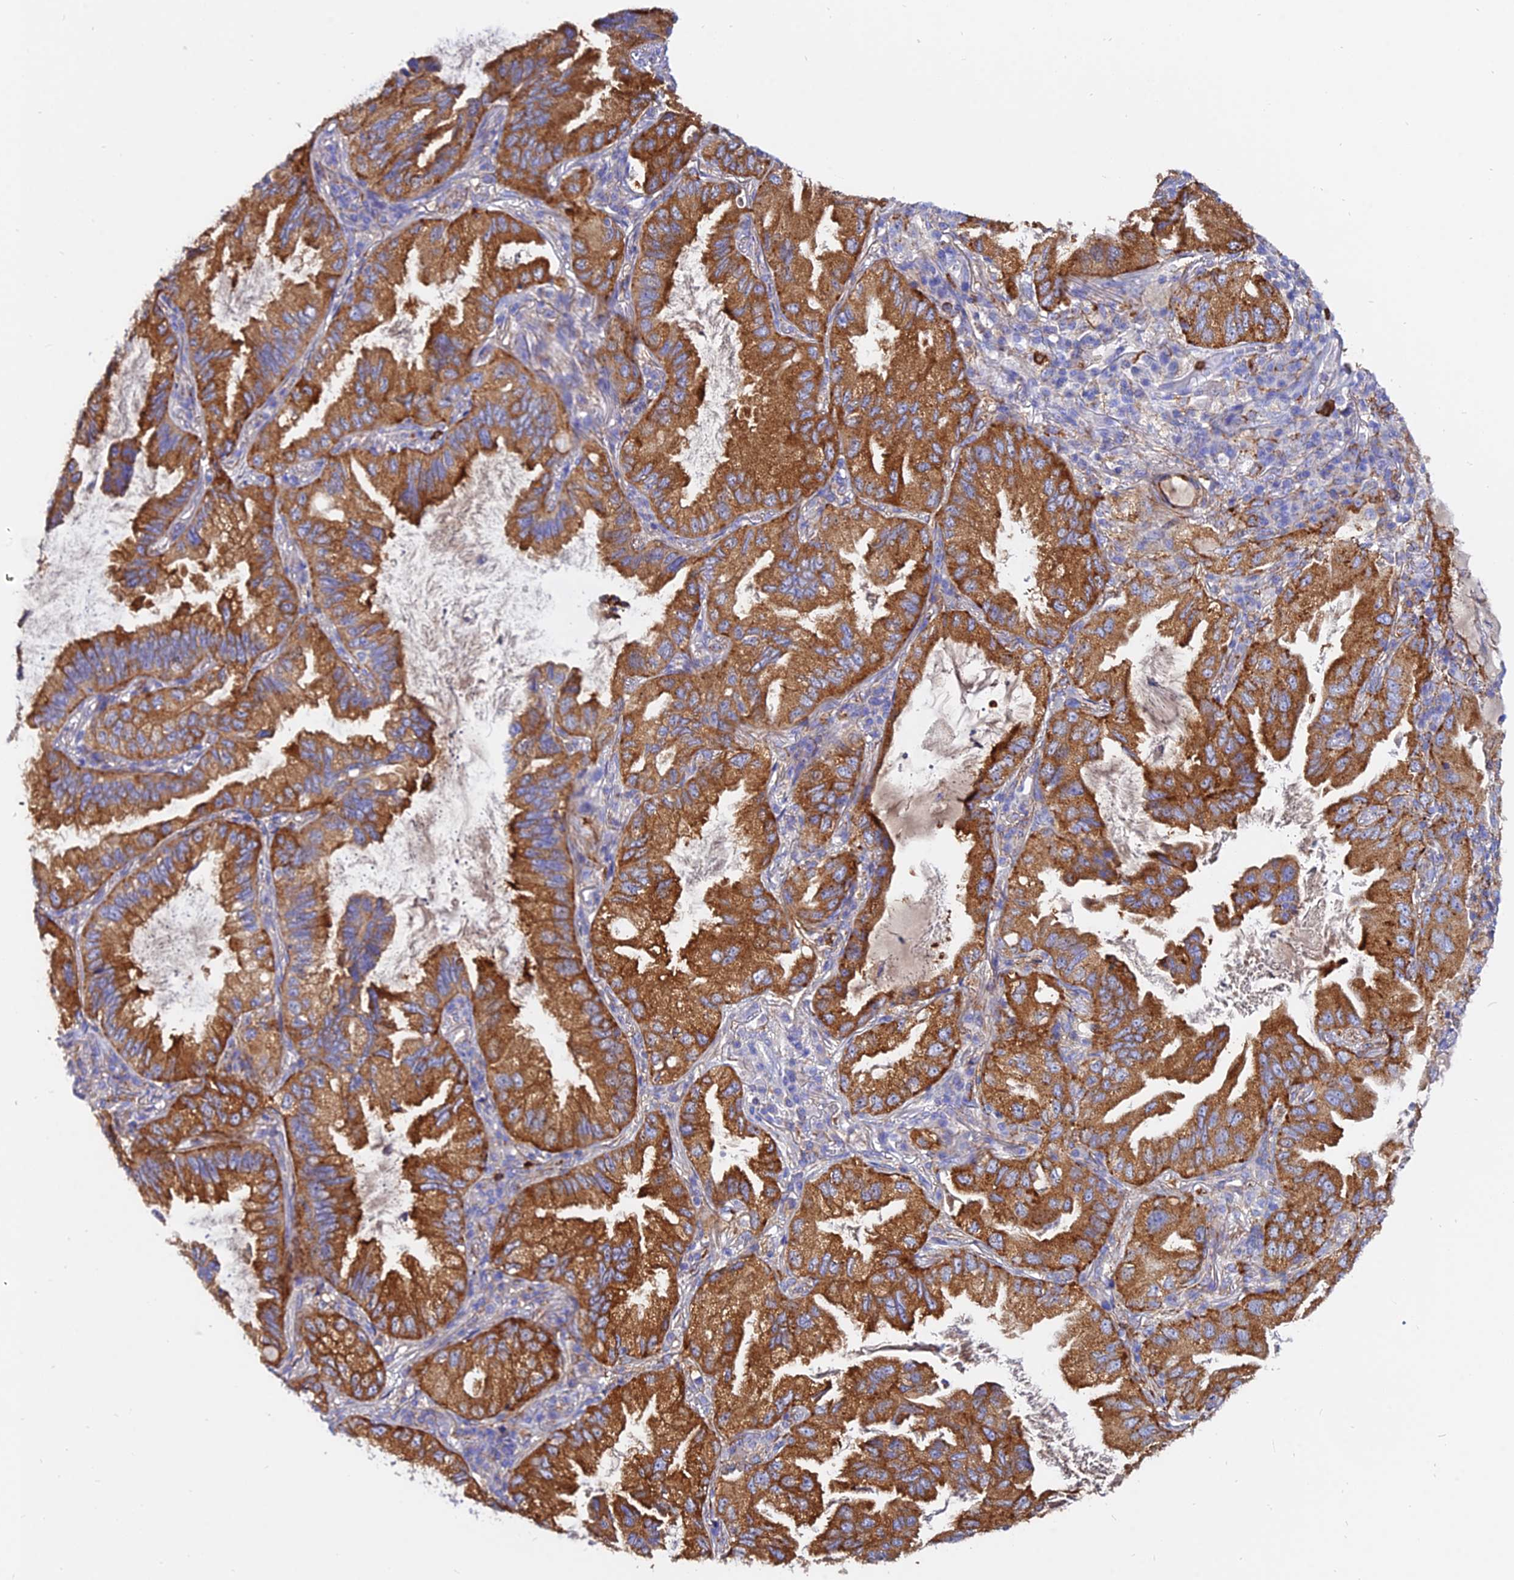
{"staining": {"intensity": "strong", "quantity": ">75%", "location": "cytoplasmic/membranous"}, "tissue": "lung cancer", "cell_type": "Tumor cells", "image_type": "cancer", "snomed": [{"axis": "morphology", "description": "Adenocarcinoma, NOS"}, {"axis": "topography", "description": "Lung"}], "caption": "Tumor cells exhibit high levels of strong cytoplasmic/membranous expression in about >75% of cells in lung cancer (adenocarcinoma). The staining was performed using DAB to visualize the protein expression in brown, while the nuclei were stained in blue with hematoxylin (Magnification: 20x).", "gene": "AGTRAP", "patient": {"sex": "female", "age": 69}}